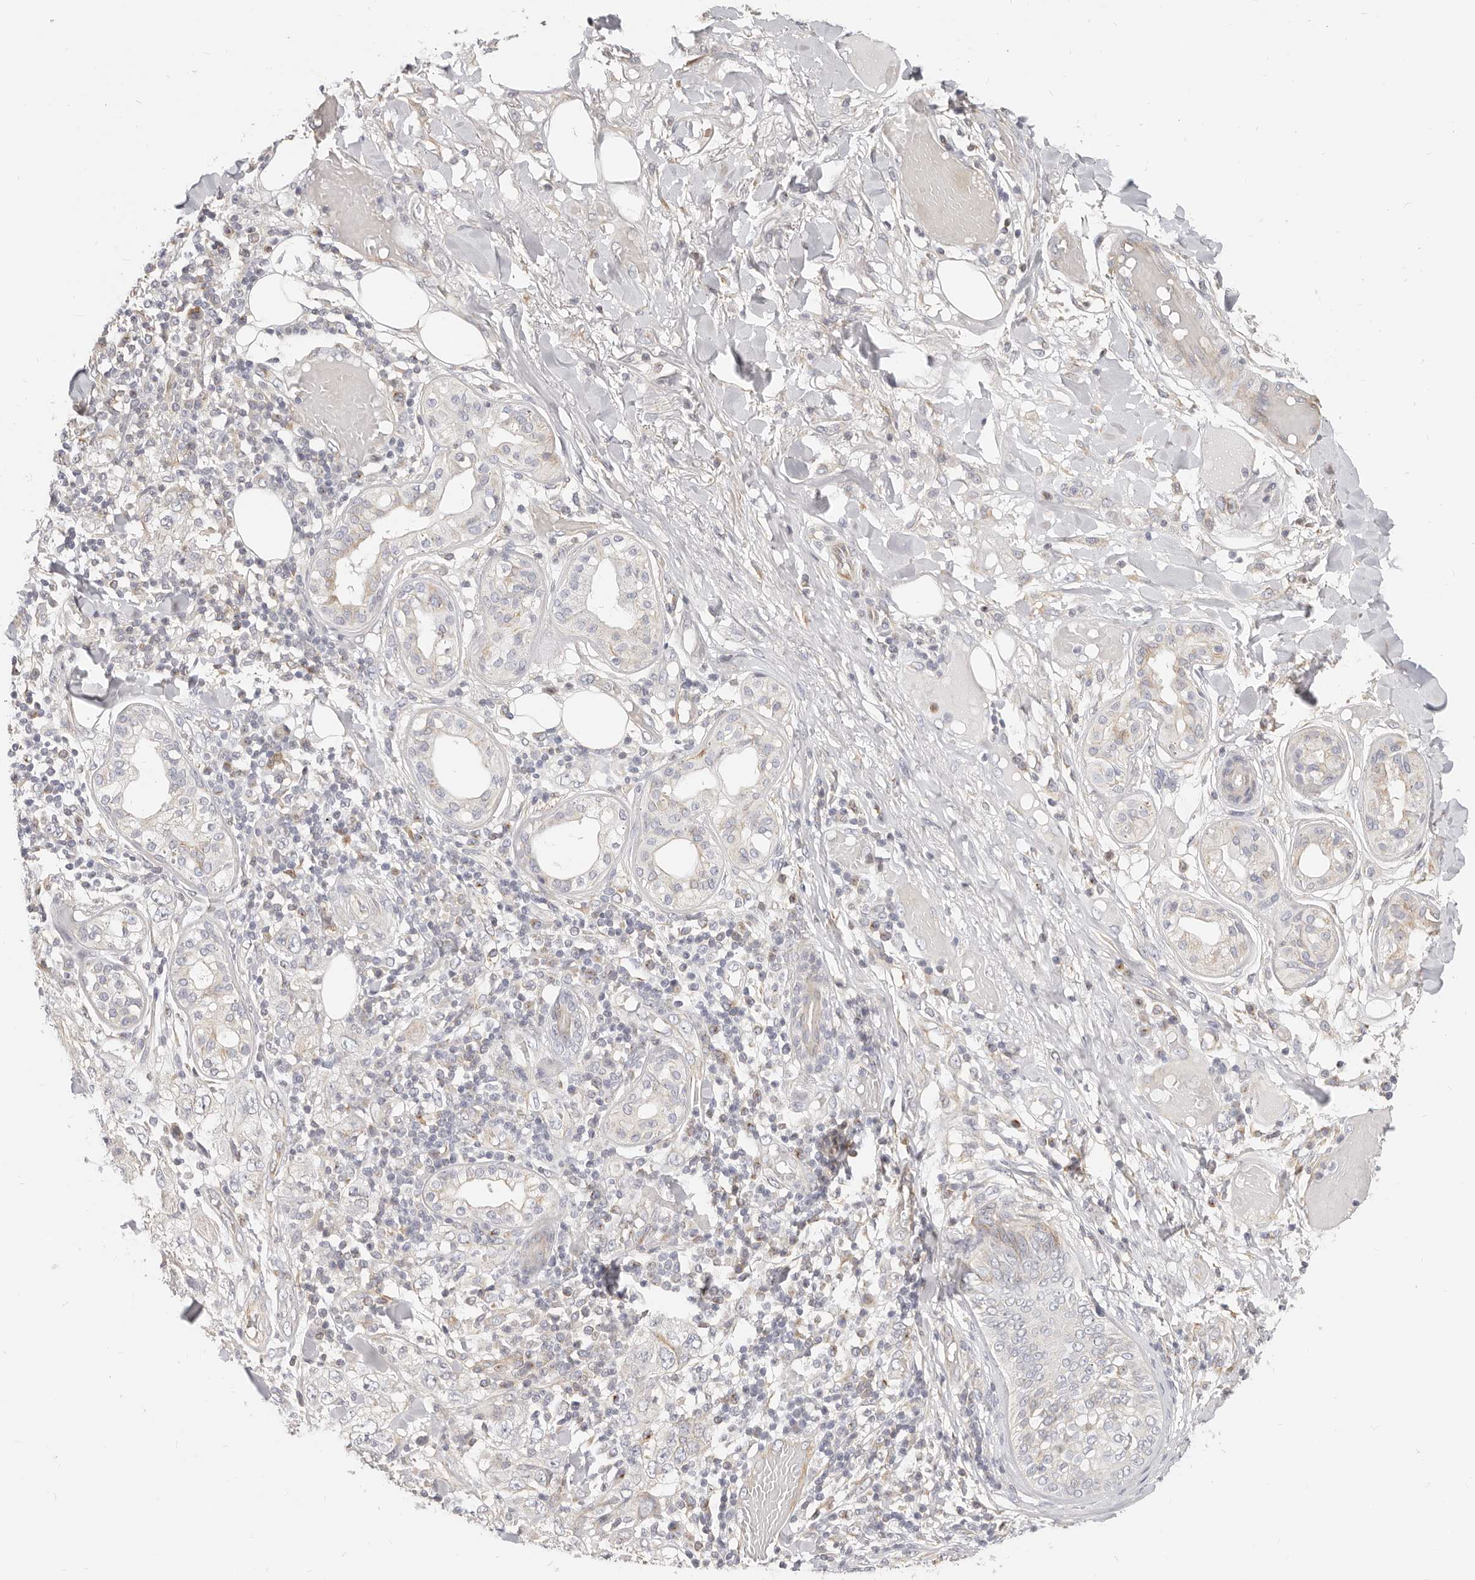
{"staining": {"intensity": "negative", "quantity": "none", "location": "none"}, "tissue": "skin cancer", "cell_type": "Tumor cells", "image_type": "cancer", "snomed": [{"axis": "morphology", "description": "Squamous cell carcinoma, NOS"}, {"axis": "topography", "description": "Skin"}], "caption": "This is a histopathology image of immunohistochemistry (IHC) staining of skin squamous cell carcinoma, which shows no expression in tumor cells. (Brightfield microscopy of DAB IHC at high magnification).", "gene": "DTNBP1", "patient": {"sex": "female", "age": 88}}